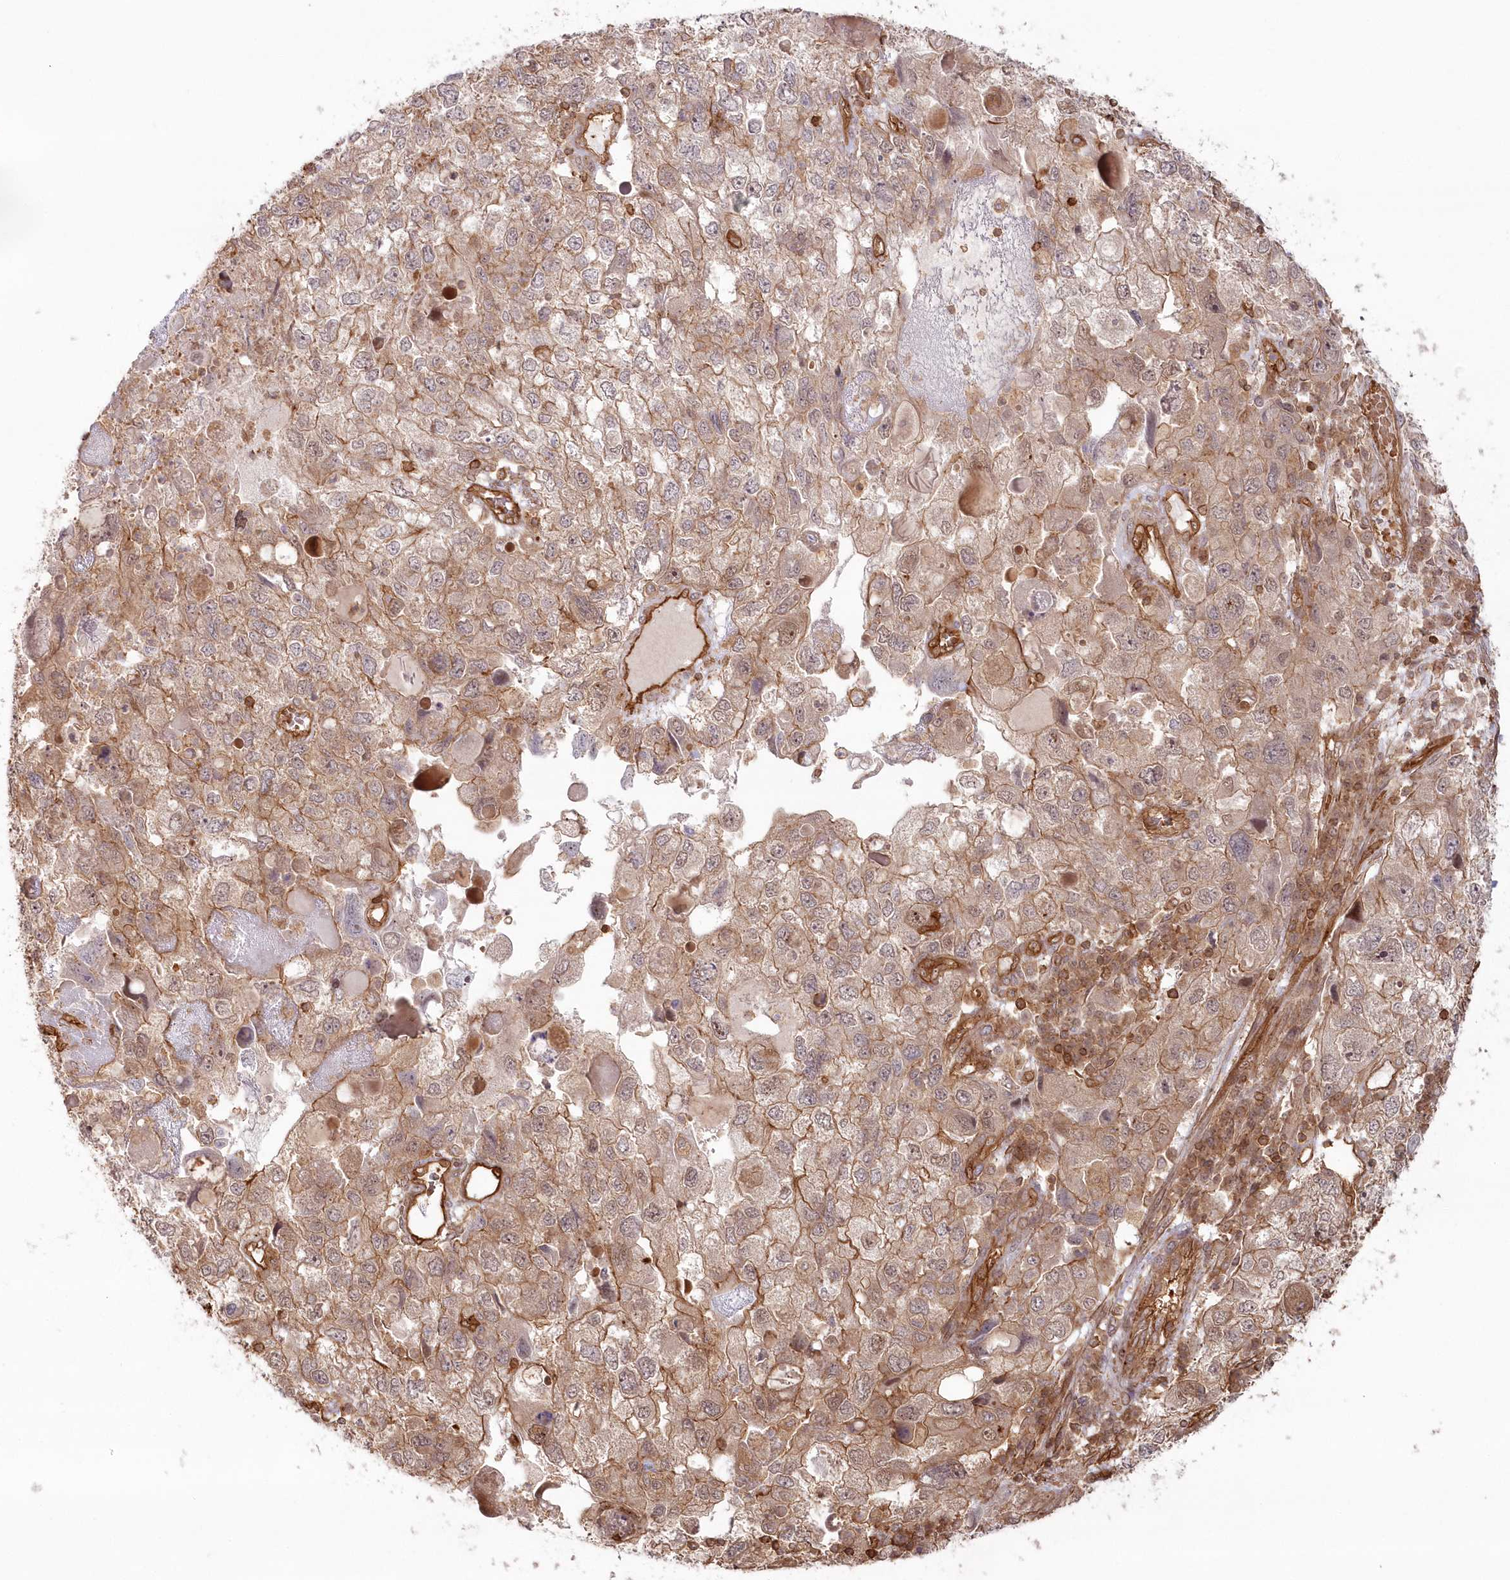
{"staining": {"intensity": "moderate", "quantity": ">75%", "location": "cytoplasmic/membranous"}, "tissue": "endometrial cancer", "cell_type": "Tumor cells", "image_type": "cancer", "snomed": [{"axis": "morphology", "description": "Adenocarcinoma, NOS"}, {"axis": "topography", "description": "Endometrium"}], "caption": "Immunohistochemistry (IHC) staining of adenocarcinoma (endometrial), which demonstrates medium levels of moderate cytoplasmic/membranous expression in about >75% of tumor cells indicating moderate cytoplasmic/membranous protein staining. The staining was performed using DAB (3,3'-diaminobenzidine) (brown) for protein detection and nuclei were counterstained in hematoxylin (blue).", "gene": "RGCC", "patient": {"sex": "female", "age": 49}}